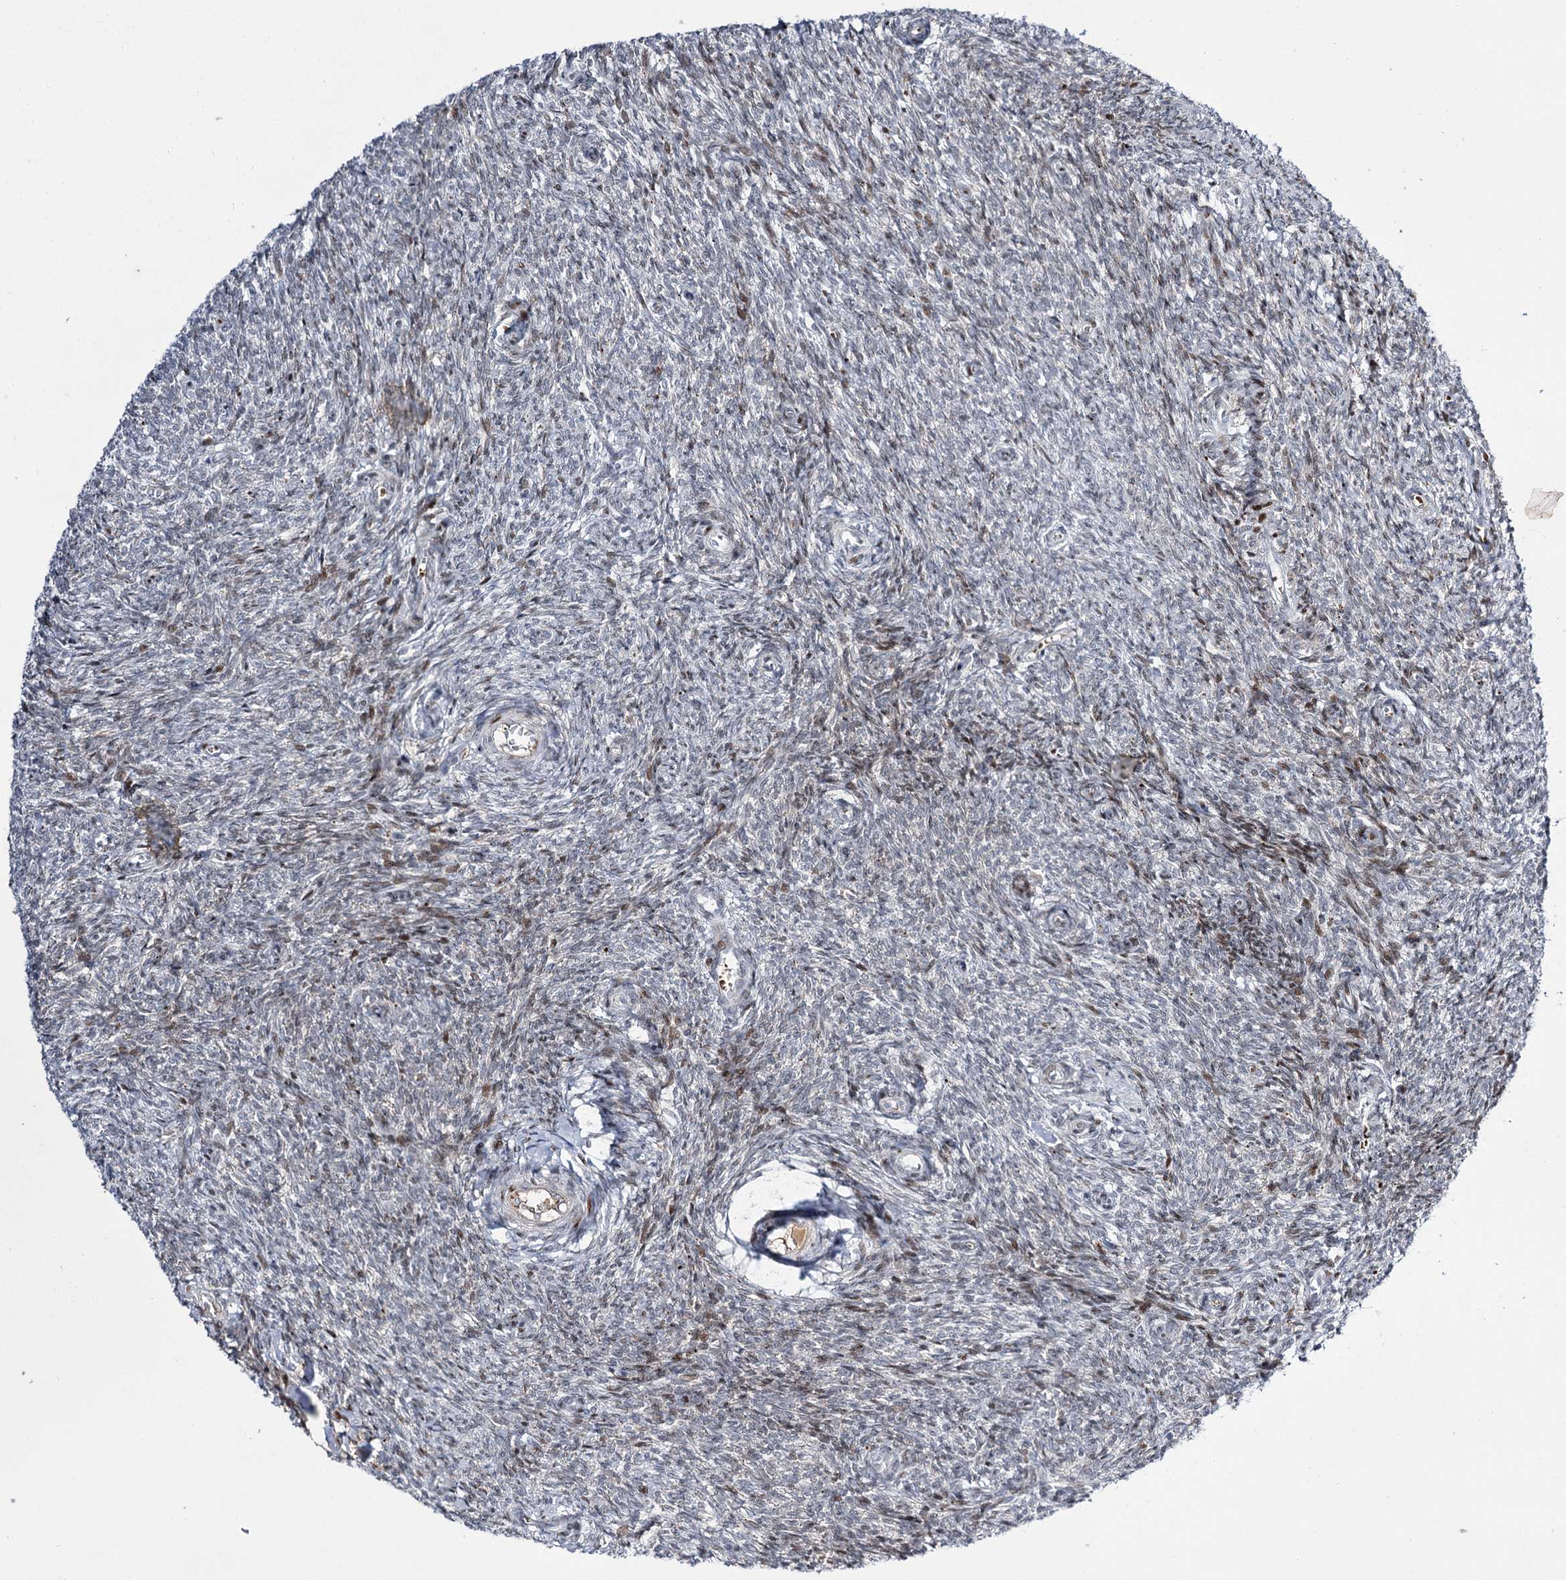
{"staining": {"intensity": "moderate", "quantity": "25%-75%", "location": "nuclear"}, "tissue": "ovary", "cell_type": "Ovarian stroma cells", "image_type": "normal", "snomed": [{"axis": "morphology", "description": "Normal tissue, NOS"}, {"axis": "topography", "description": "Ovary"}], "caption": "Protein expression analysis of unremarkable human ovary reveals moderate nuclear expression in about 25%-75% of ovarian stroma cells.", "gene": "ITFG2", "patient": {"sex": "female", "age": 44}}